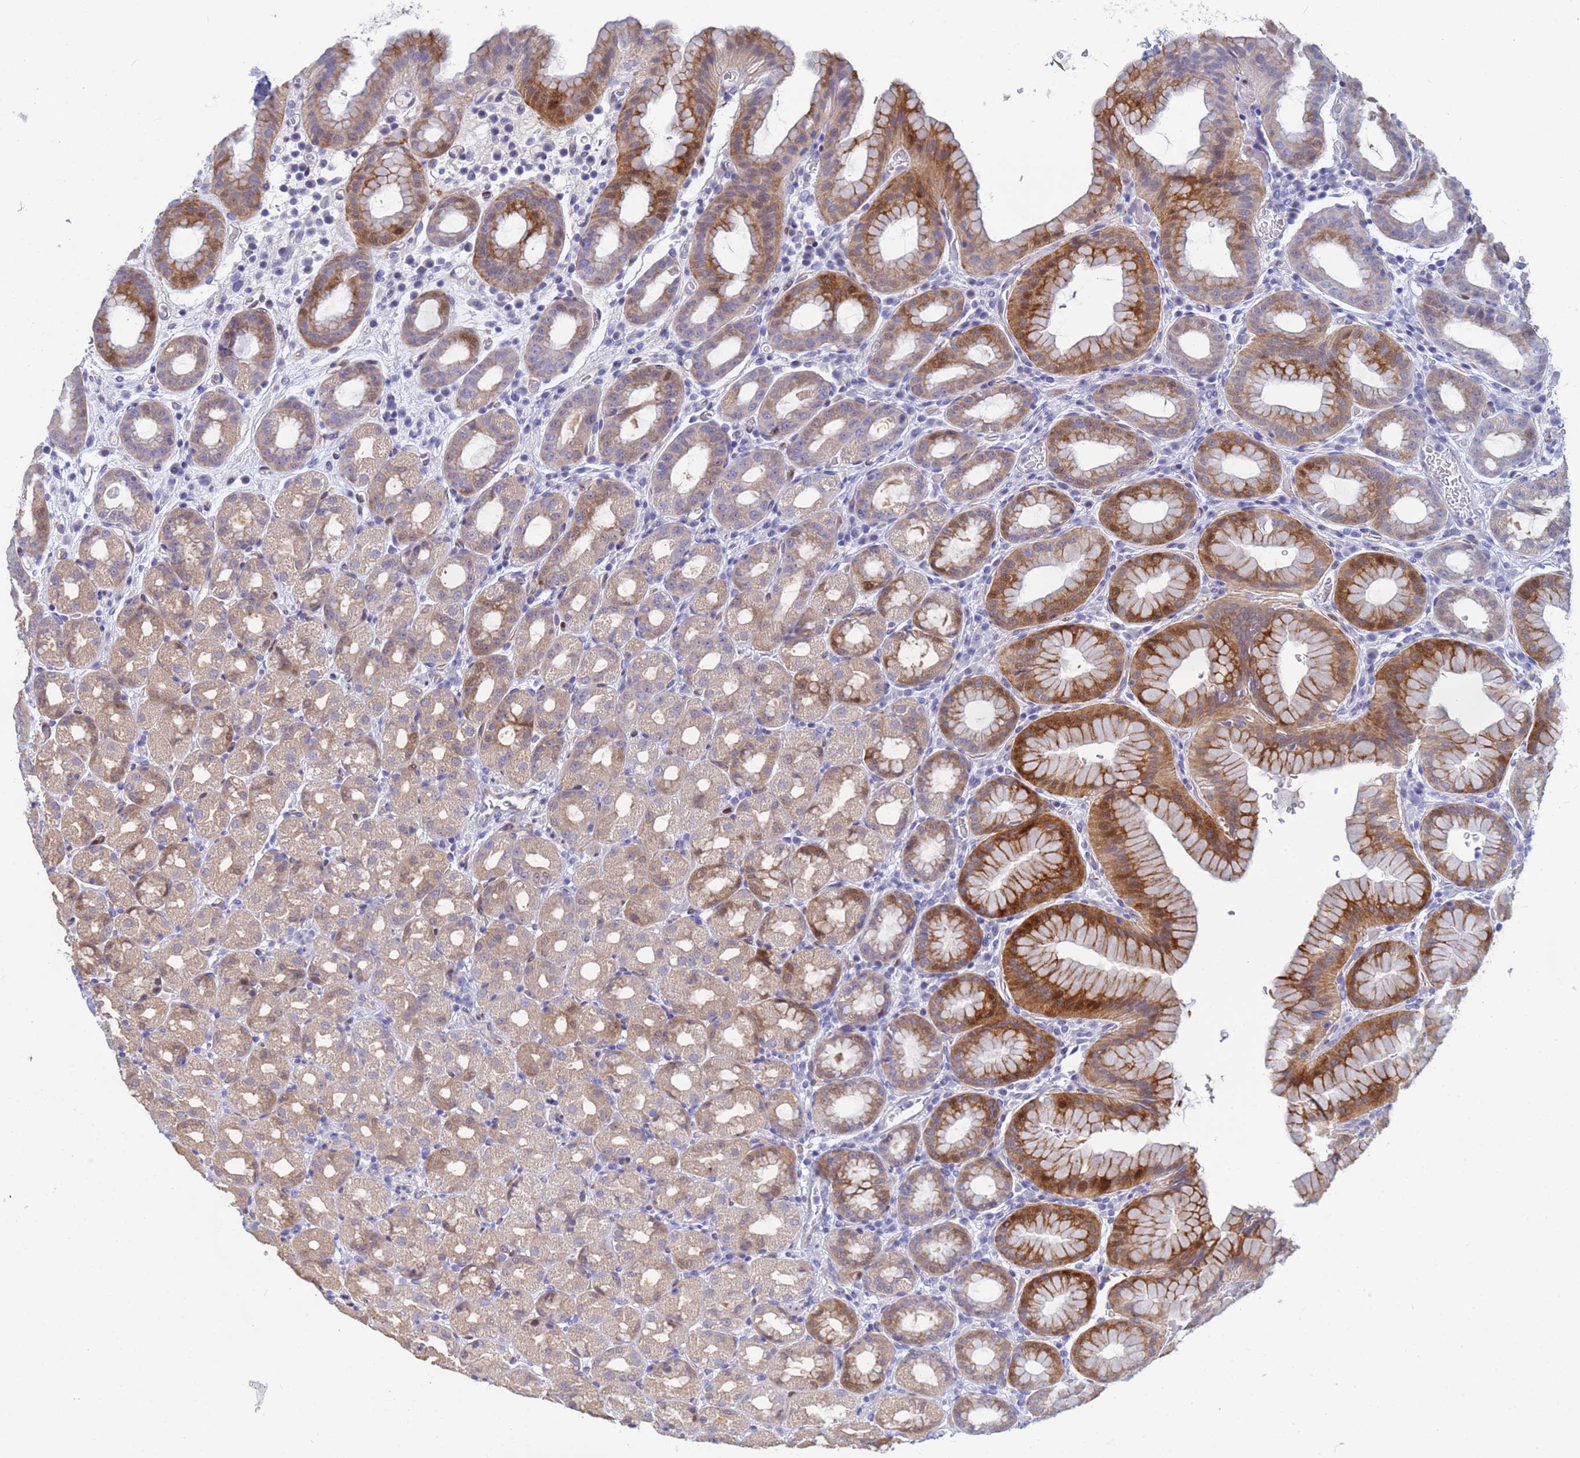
{"staining": {"intensity": "strong", "quantity": "<25%", "location": "cytoplasmic/membranous"}, "tissue": "stomach", "cell_type": "Glandular cells", "image_type": "normal", "snomed": [{"axis": "morphology", "description": "Normal tissue, NOS"}, {"axis": "topography", "description": "Stomach, upper"}, {"axis": "topography", "description": "Stomach, lower"}, {"axis": "topography", "description": "Small intestine"}], "caption": "A medium amount of strong cytoplasmic/membranous staining is identified in approximately <25% of glandular cells in unremarkable stomach. (DAB (3,3'-diaminobenzidine) IHC with brightfield microscopy, high magnification).", "gene": "PPP6R1", "patient": {"sex": "male", "age": 68}}